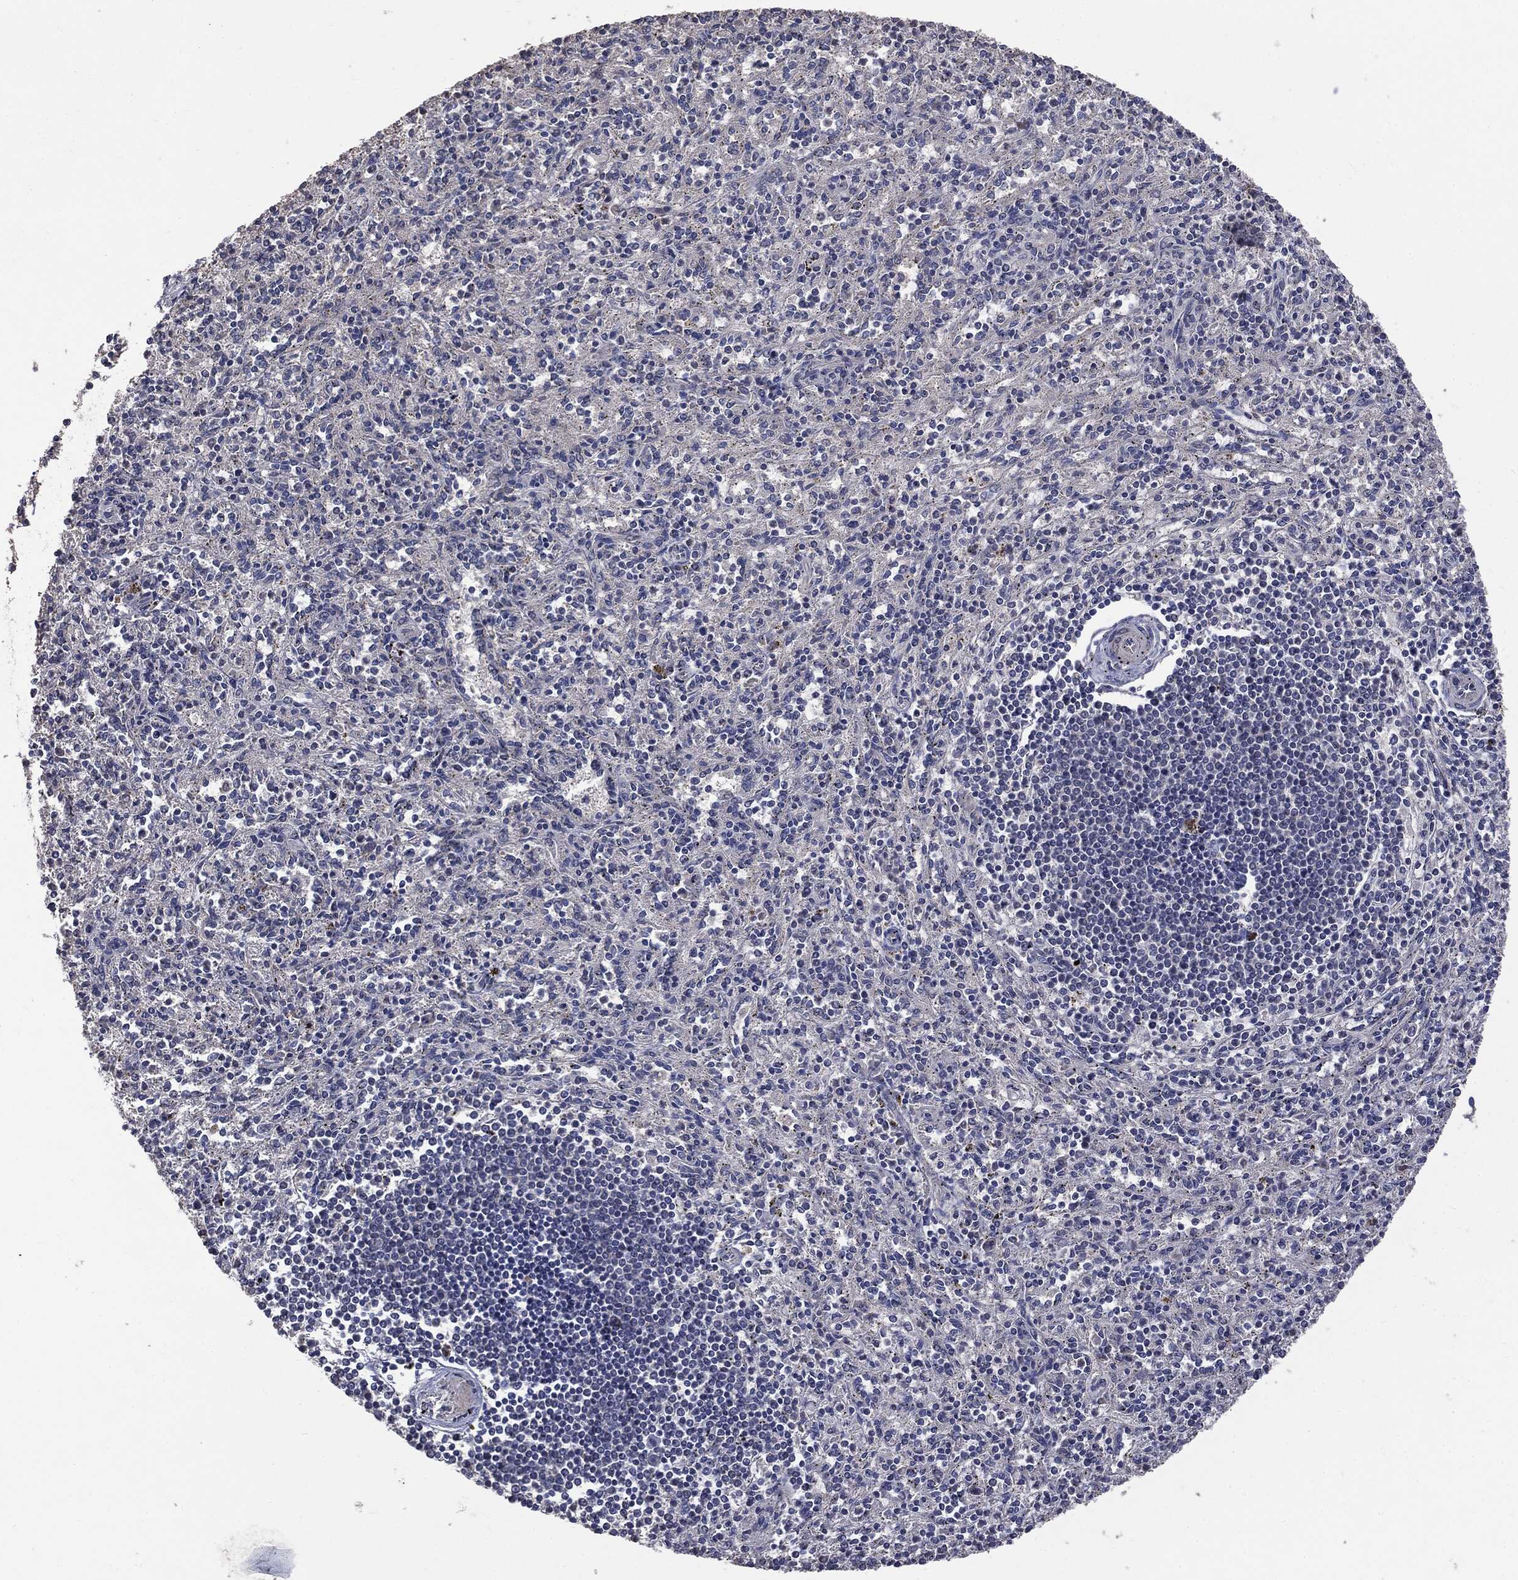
{"staining": {"intensity": "negative", "quantity": "none", "location": "none"}, "tissue": "spleen", "cell_type": "Cells in red pulp", "image_type": "normal", "snomed": [{"axis": "morphology", "description": "Normal tissue, NOS"}, {"axis": "topography", "description": "Spleen"}], "caption": "Spleen stained for a protein using immunohistochemistry exhibits no positivity cells in red pulp.", "gene": "MTOR", "patient": {"sex": "male", "age": 69}}